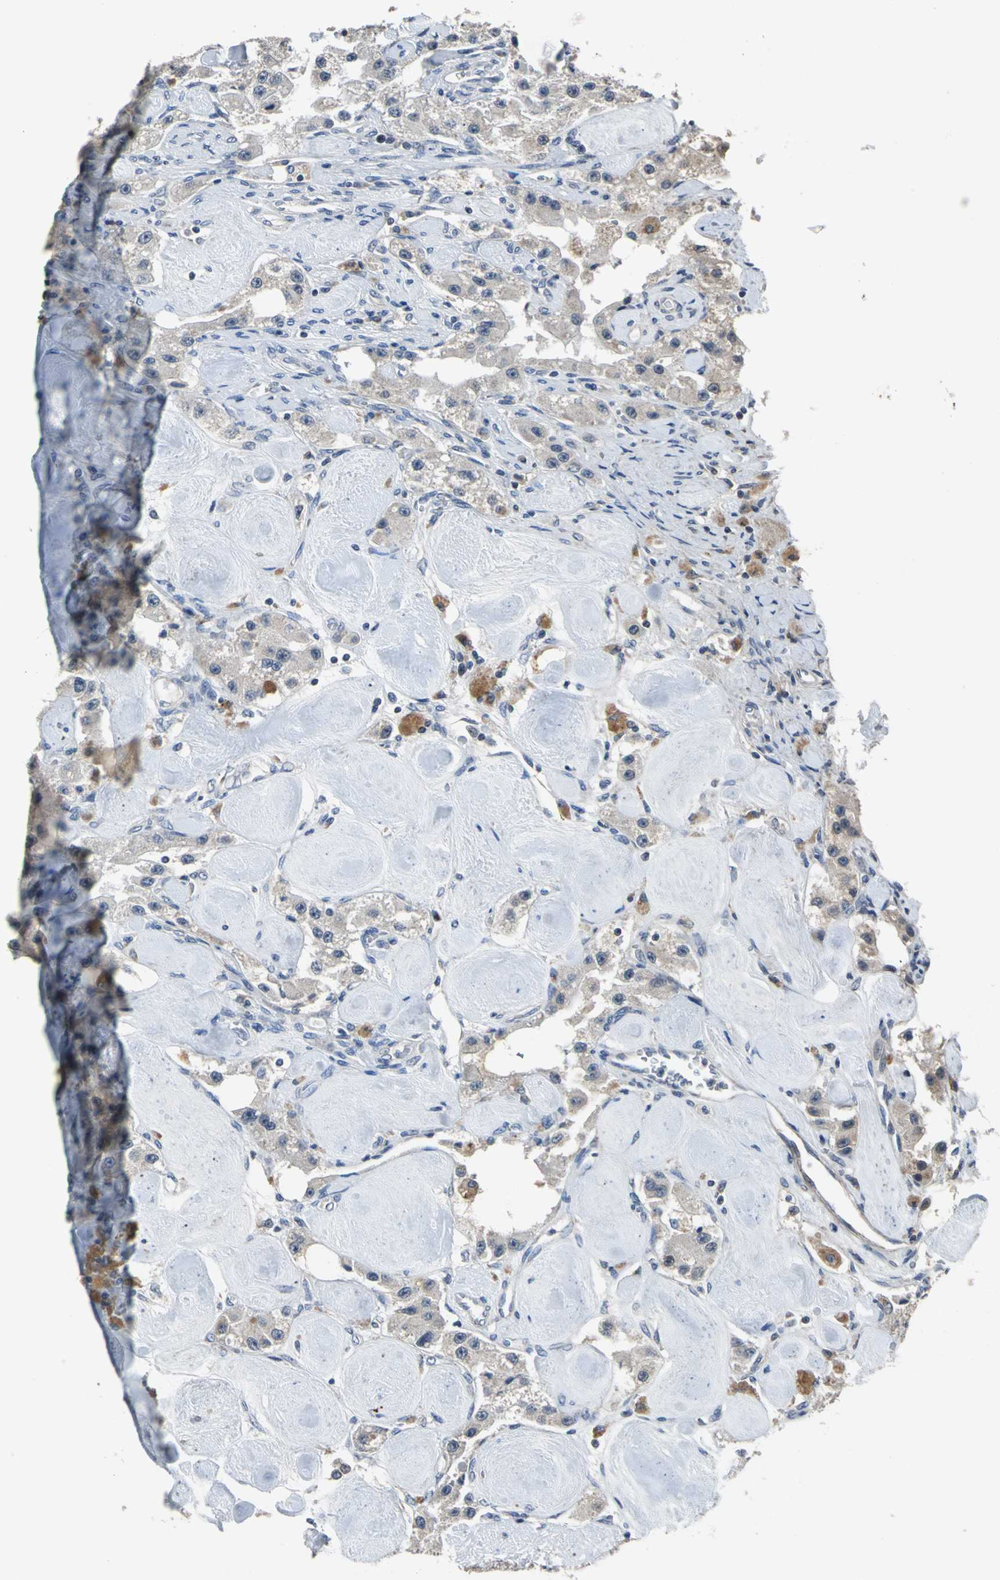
{"staining": {"intensity": "weak", "quantity": "<25%", "location": "cytoplasmic/membranous"}, "tissue": "carcinoid", "cell_type": "Tumor cells", "image_type": "cancer", "snomed": [{"axis": "morphology", "description": "Carcinoid, malignant, NOS"}, {"axis": "topography", "description": "Pancreas"}], "caption": "Micrograph shows no protein positivity in tumor cells of carcinoid tissue.", "gene": "JADE3", "patient": {"sex": "male", "age": 41}}